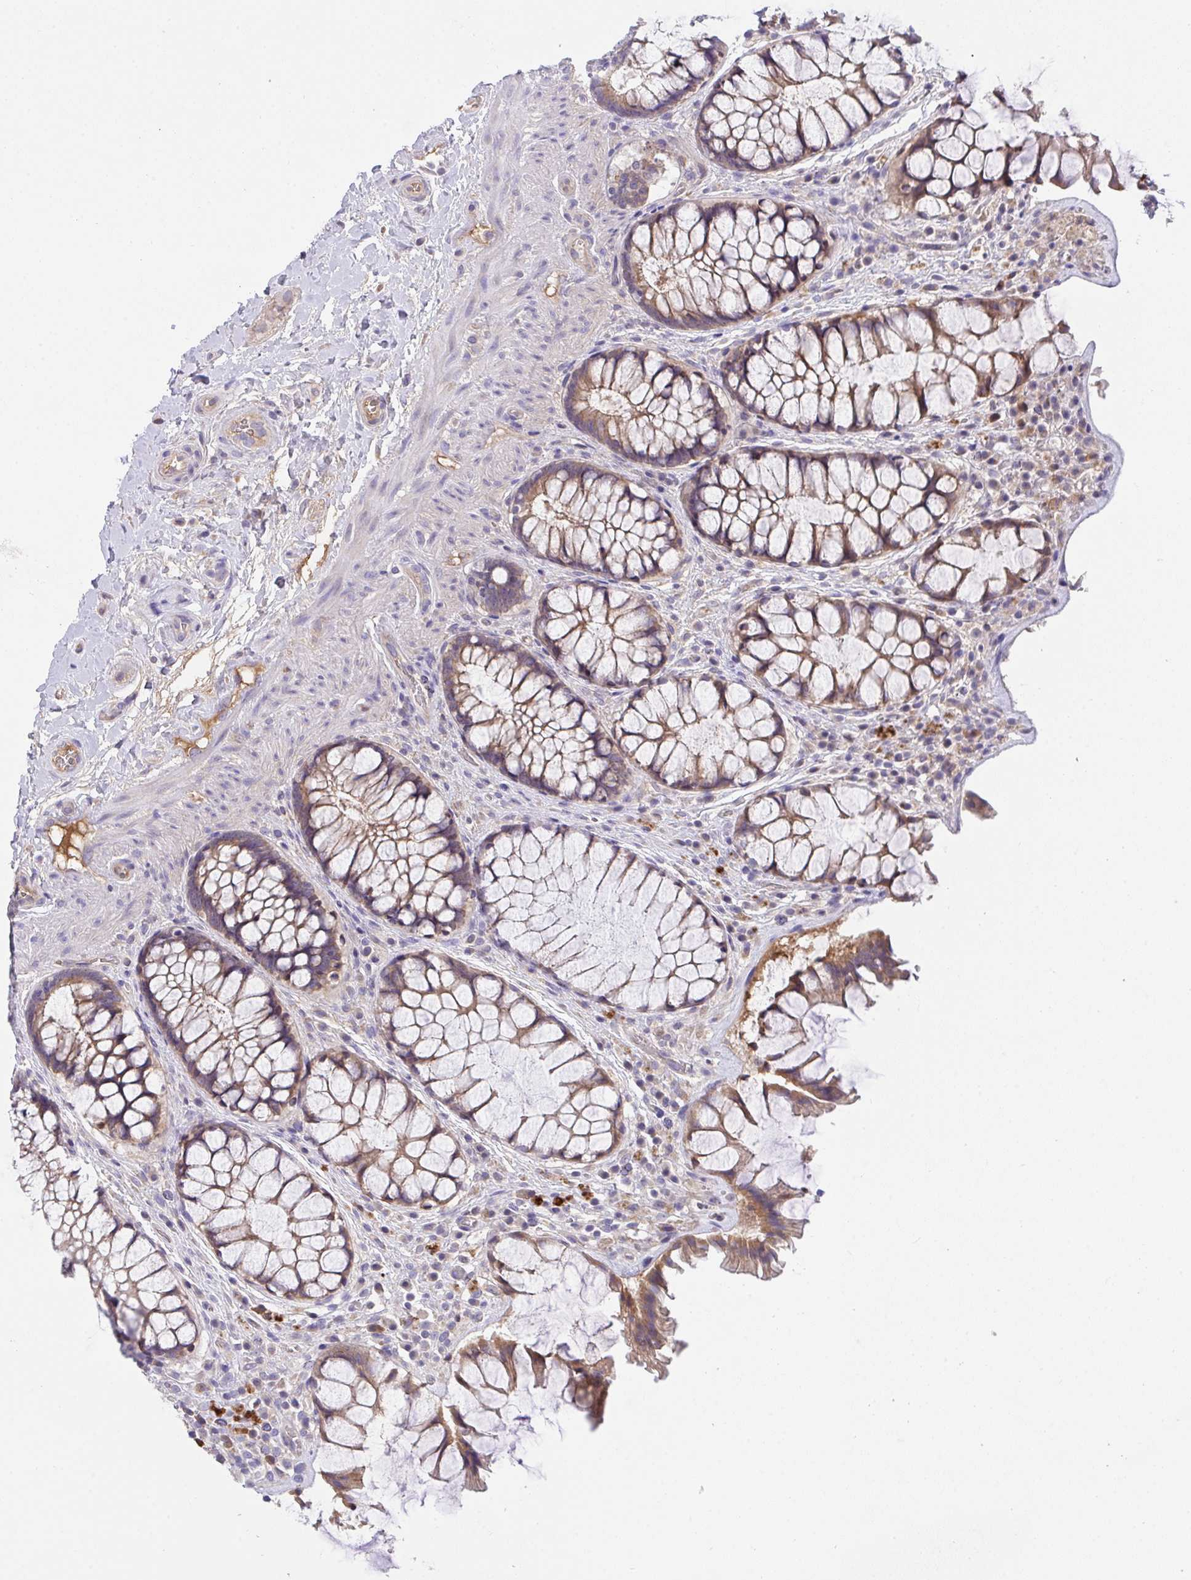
{"staining": {"intensity": "moderate", "quantity": ">75%", "location": "cytoplasmic/membranous"}, "tissue": "rectum", "cell_type": "Glandular cells", "image_type": "normal", "snomed": [{"axis": "morphology", "description": "Normal tissue, NOS"}, {"axis": "topography", "description": "Rectum"}], "caption": "Moderate cytoplasmic/membranous staining is identified in about >75% of glandular cells in unremarkable rectum.", "gene": "ZNF581", "patient": {"sex": "female", "age": 58}}